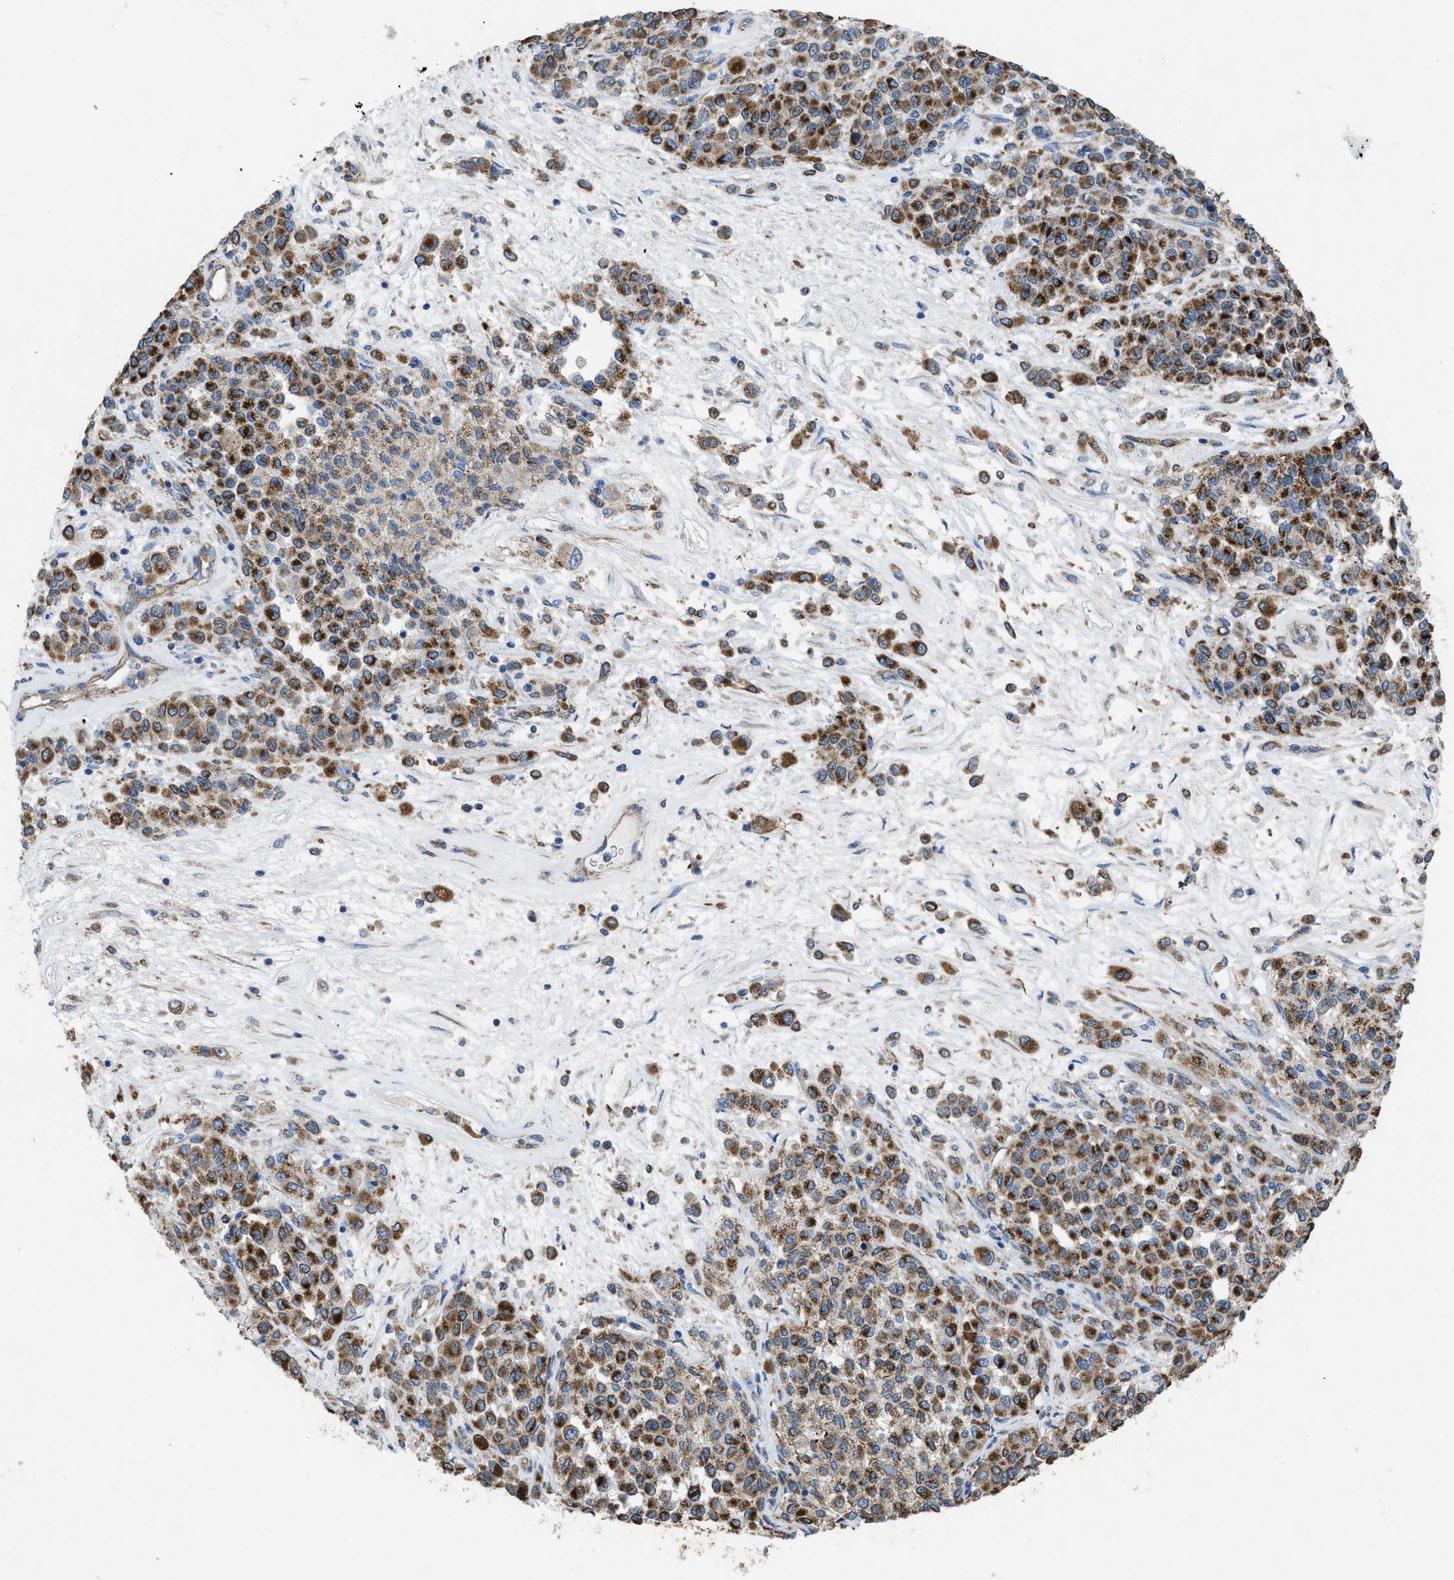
{"staining": {"intensity": "moderate", "quantity": ">75%", "location": "cytoplasmic/membranous"}, "tissue": "melanoma", "cell_type": "Tumor cells", "image_type": "cancer", "snomed": [{"axis": "morphology", "description": "Malignant melanoma, Metastatic site"}, {"axis": "topography", "description": "Pancreas"}], "caption": "This micrograph displays immunohistochemistry staining of malignant melanoma (metastatic site), with medium moderate cytoplasmic/membranous staining in about >75% of tumor cells.", "gene": "DOLPP1", "patient": {"sex": "female", "age": 30}}